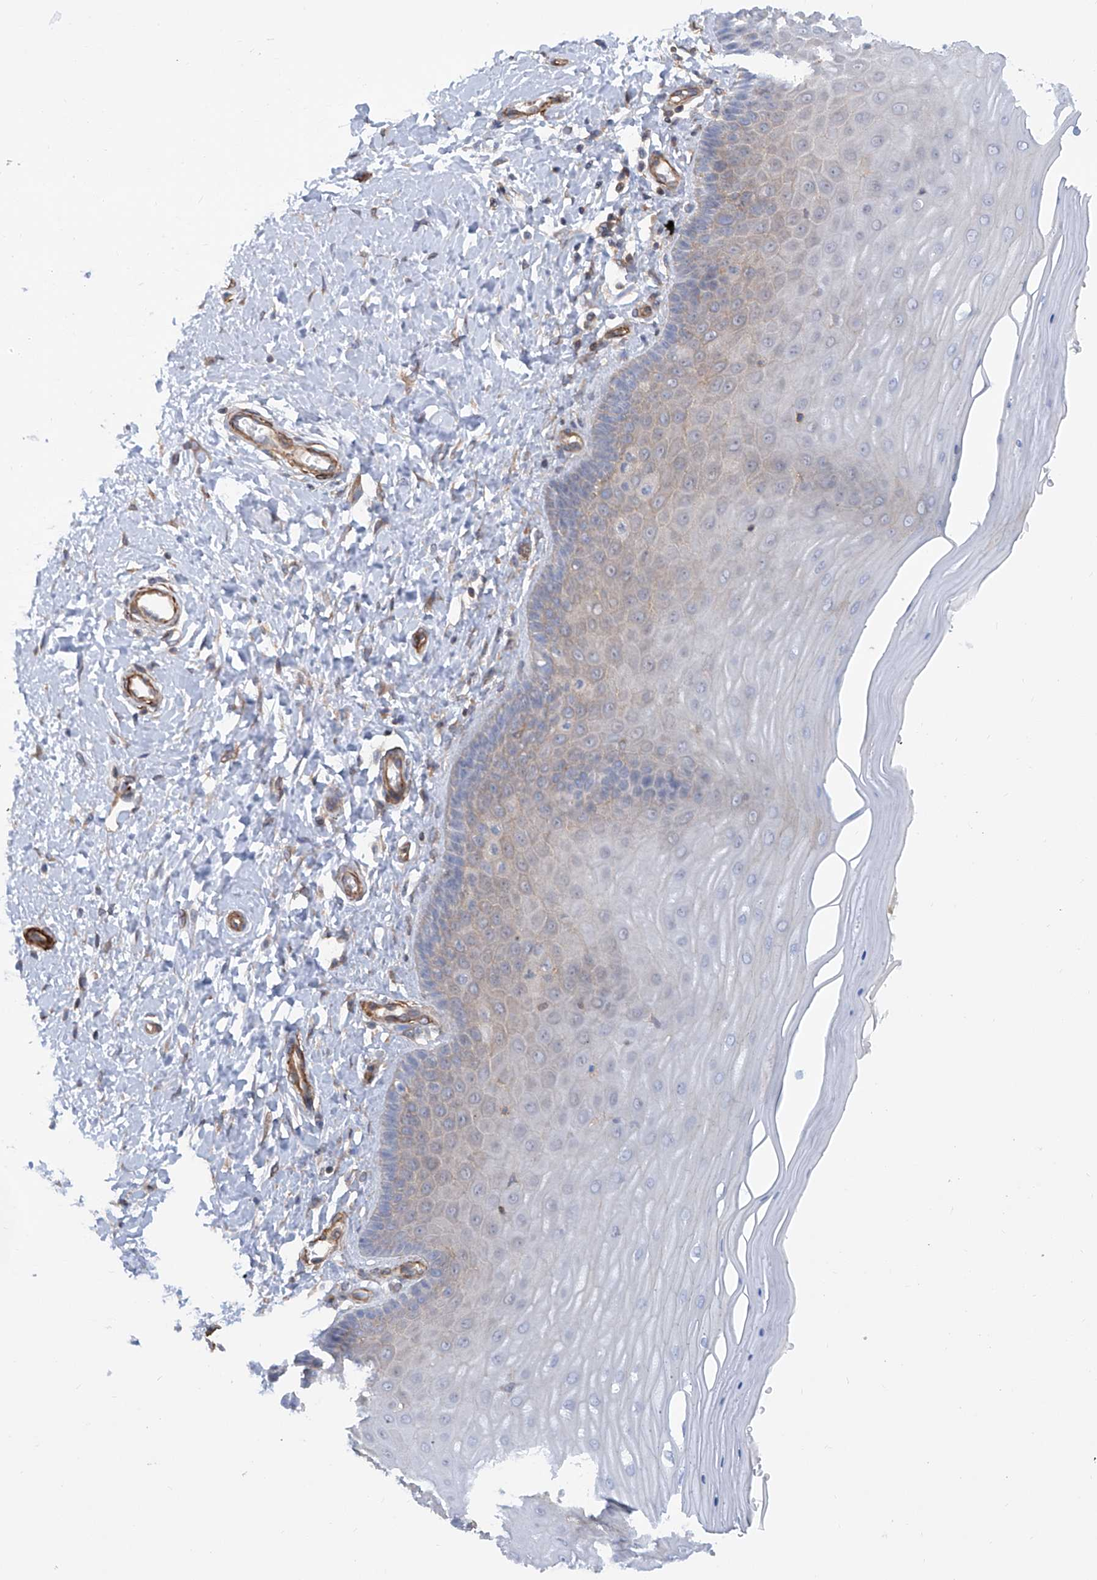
{"staining": {"intensity": "moderate", "quantity": "25%-75%", "location": "cytoplasmic/membranous"}, "tissue": "cervix", "cell_type": "Glandular cells", "image_type": "normal", "snomed": [{"axis": "morphology", "description": "Normal tissue, NOS"}, {"axis": "topography", "description": "Cervix"}], "caption": "About 25%-75% of glandular cells in benign human cervix exhibit moderate cytoplasmic/membranous protein positivity as visualized by brown immunohistochemical staining.", "gene": "ZNF490", "patient": {"sex": "female", "age": 55}}